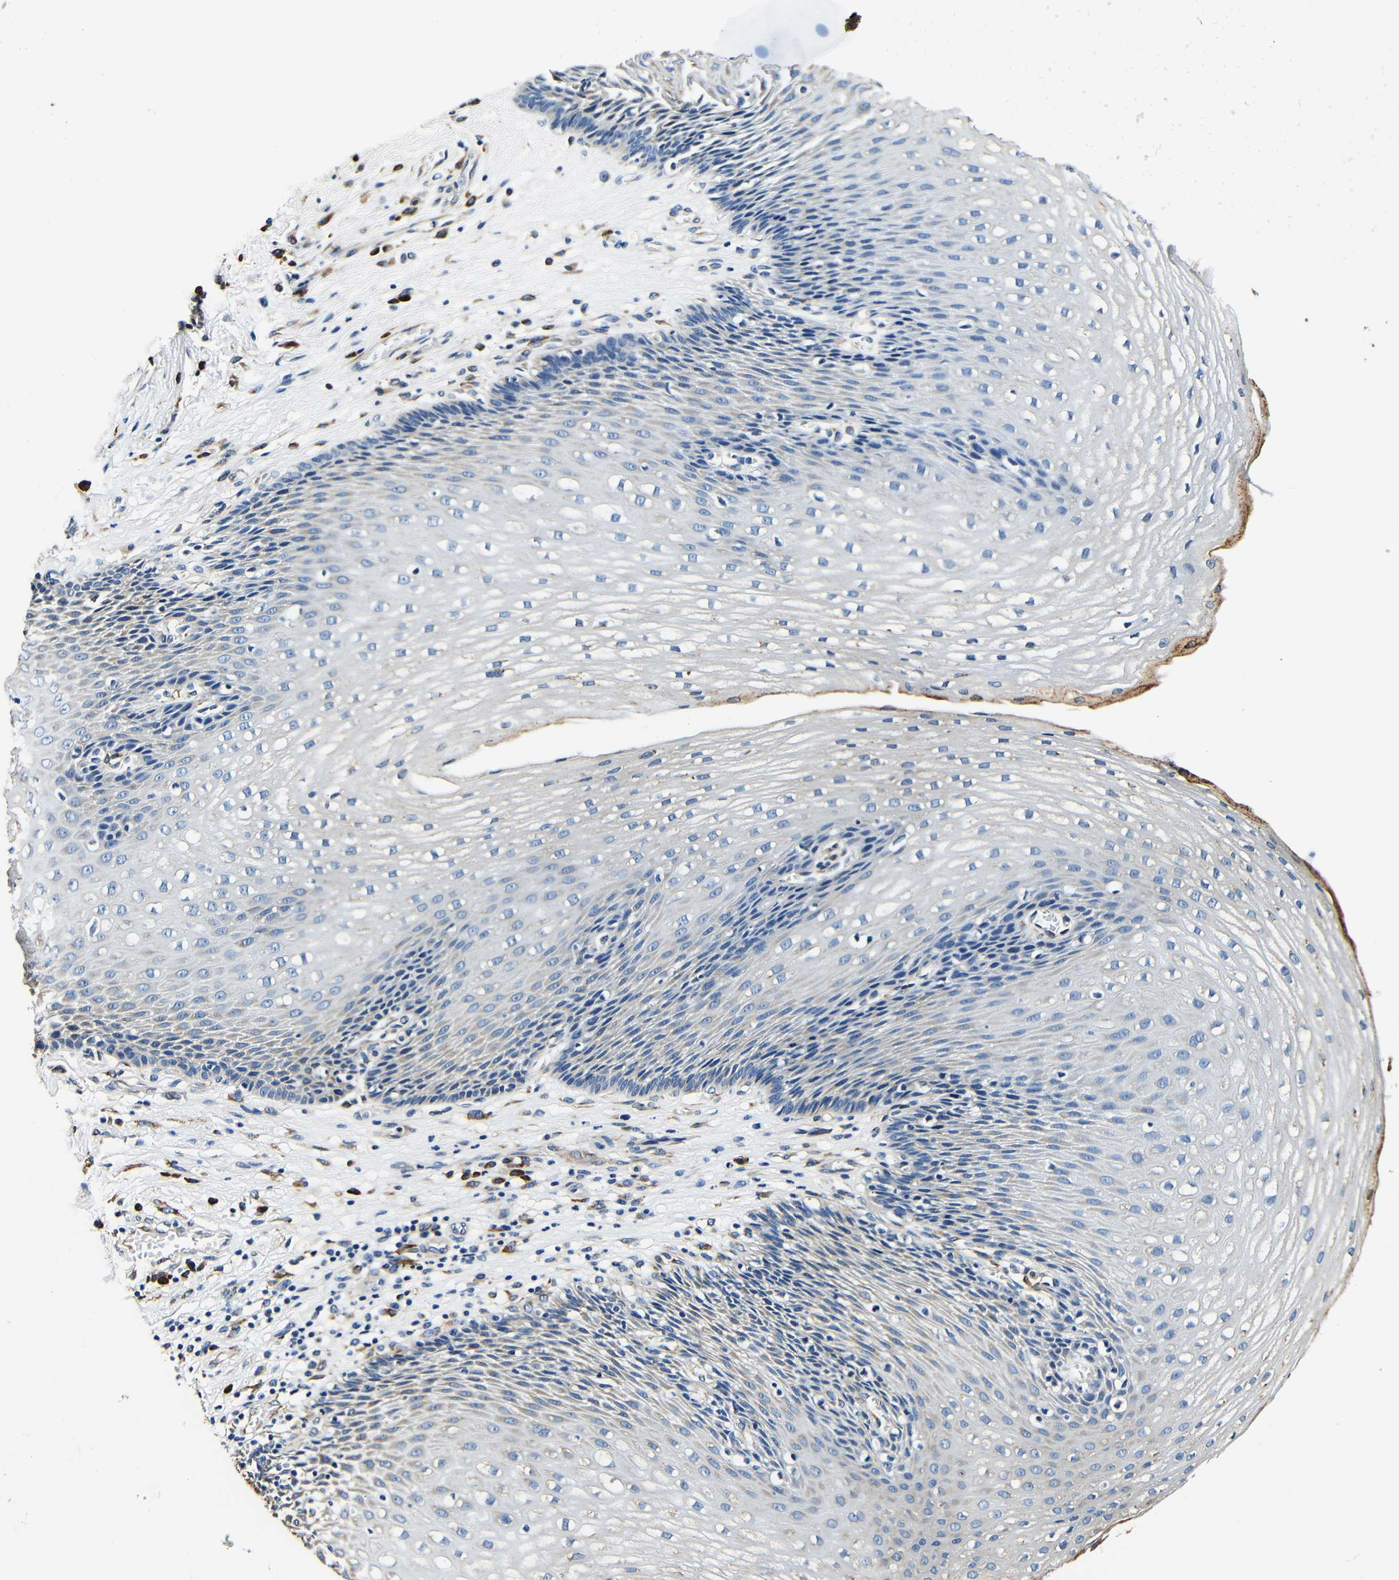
{"staining": {"intensity": "weak", "quantity": "<25%", "location": "cytoplasmic/membranous"}, "tissue": "esophagus", "cell_type": "Squamous epithelial cells", "image_type": "normal", "snomed": [{"axis": "morphology", "description": "Normal tissue, NOS"}, {"axis": "topography", "description": "Esophagus"}], "caption": "An immunohistochemistry micrograph of normal esophagus is shown. There is no staining in squamous epithelial cells of esophagus. (Immunohistochemistry (ihc), brightfield microscopy, high magnification).", "gene": "RRBP1", "patient": {"sex": "male", "age": 48}}